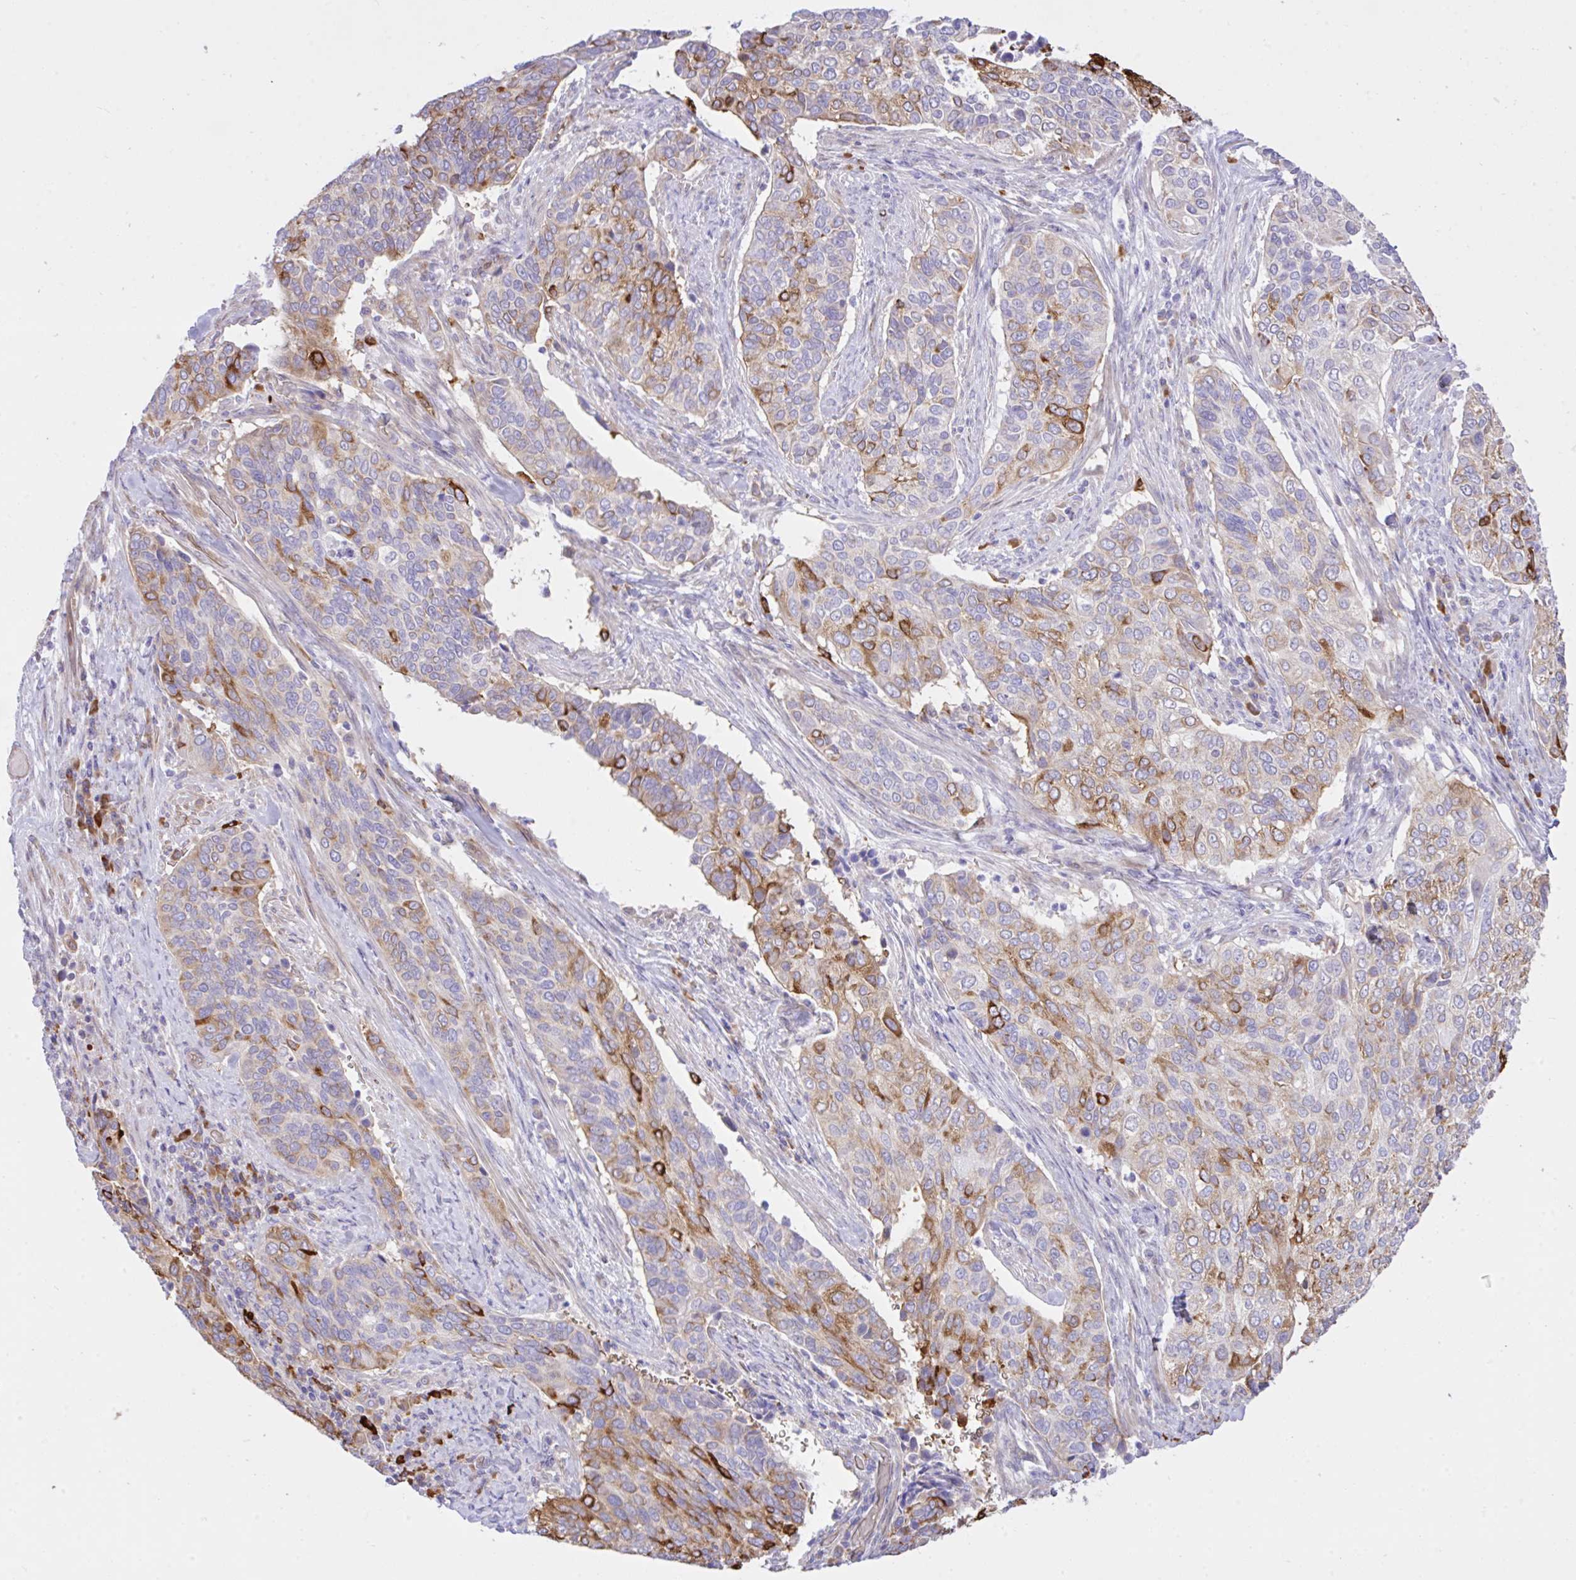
{"staining": {"intensity": "strong", "quantity": "<25%", "location": "cytoplasmic/membranous"}, "tissue": "cervical cancer", "cell_type": "Tumor cells", "image_type": "cancer", "snomed": [{"axis": "morphology", "description": "Squamous cell carcinoma, NOS"}, {"axis": "topography", "description": "Cervix"}], "caption": "DAB immunohistochemical staining of cervical cancer (squamous cell carcinoma) demonstrates strong cytoplasmic/membranous protein expression in approximately <25% of tumor cells. Using DAB (brown) and hematoxylin (blue) stains, captured at high magnification using brightfield microscopy.", "gene": "EEF1A2", "patient": {"sex": "female", "age": 38}}